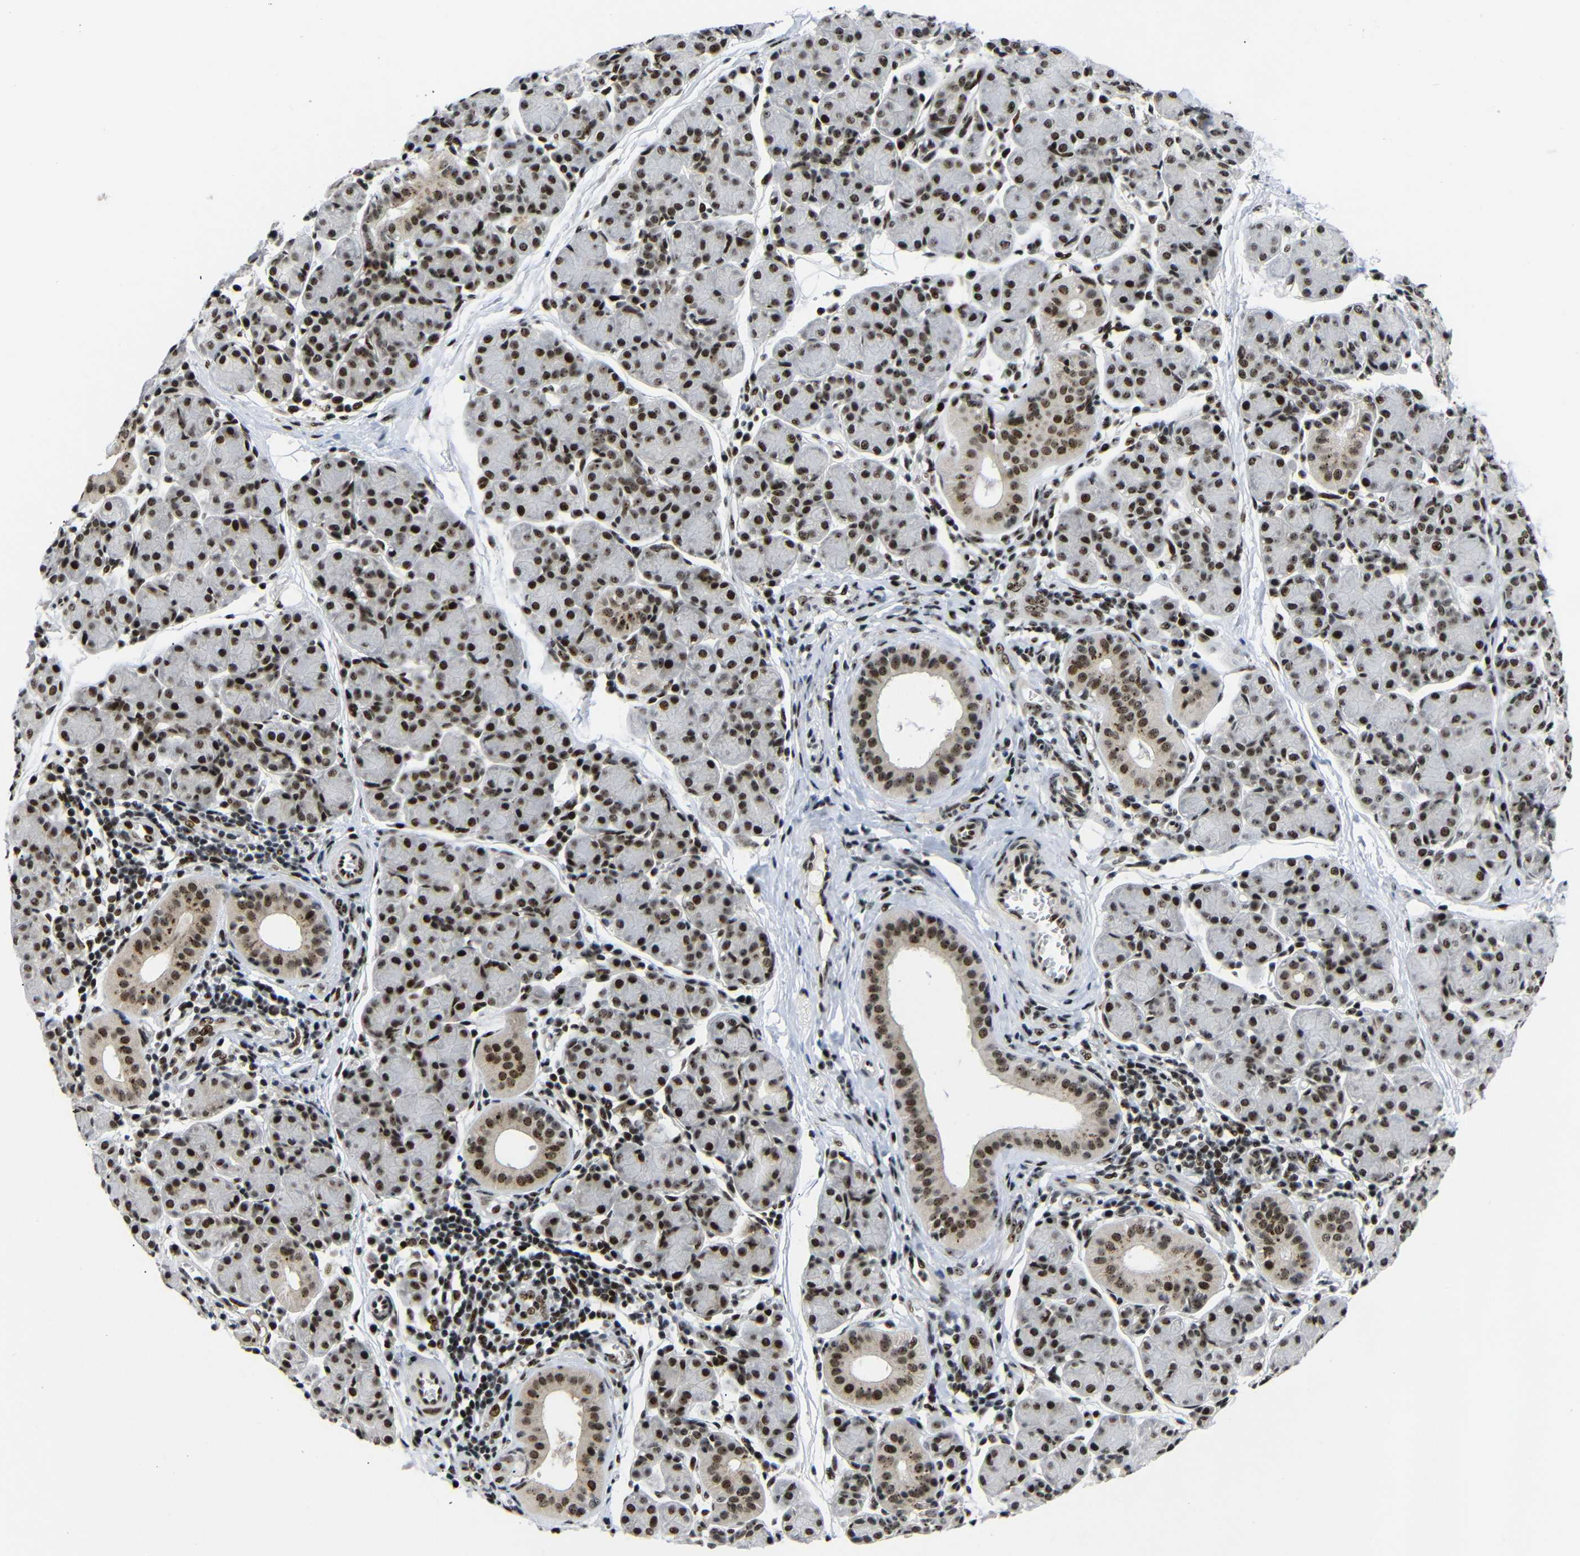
{"staining": {"intensity": "strong", "quantity": ">75%", "location": "nuclear"}, "tissue": "salivary gland", "cell_type": "Glandular cells", "image_type": "normal", "snomed": [{"axis": "morphology", "description": "Normal tissue, NOS"}, {"axis": "morphology", "description": "Inflammation, NOS"}, {"axis": "topography", "description": "Lymph node"}, {"axis": "topography", "description": "Salivary gland"}], "caption": "This image displays immunohistochemistry staining of benign human salivary gland, with high strong nuclear staining in approximately >75% of glandular cells.", "gene": "SETDB2", "patient": {"sex": "male", "age": 3}}